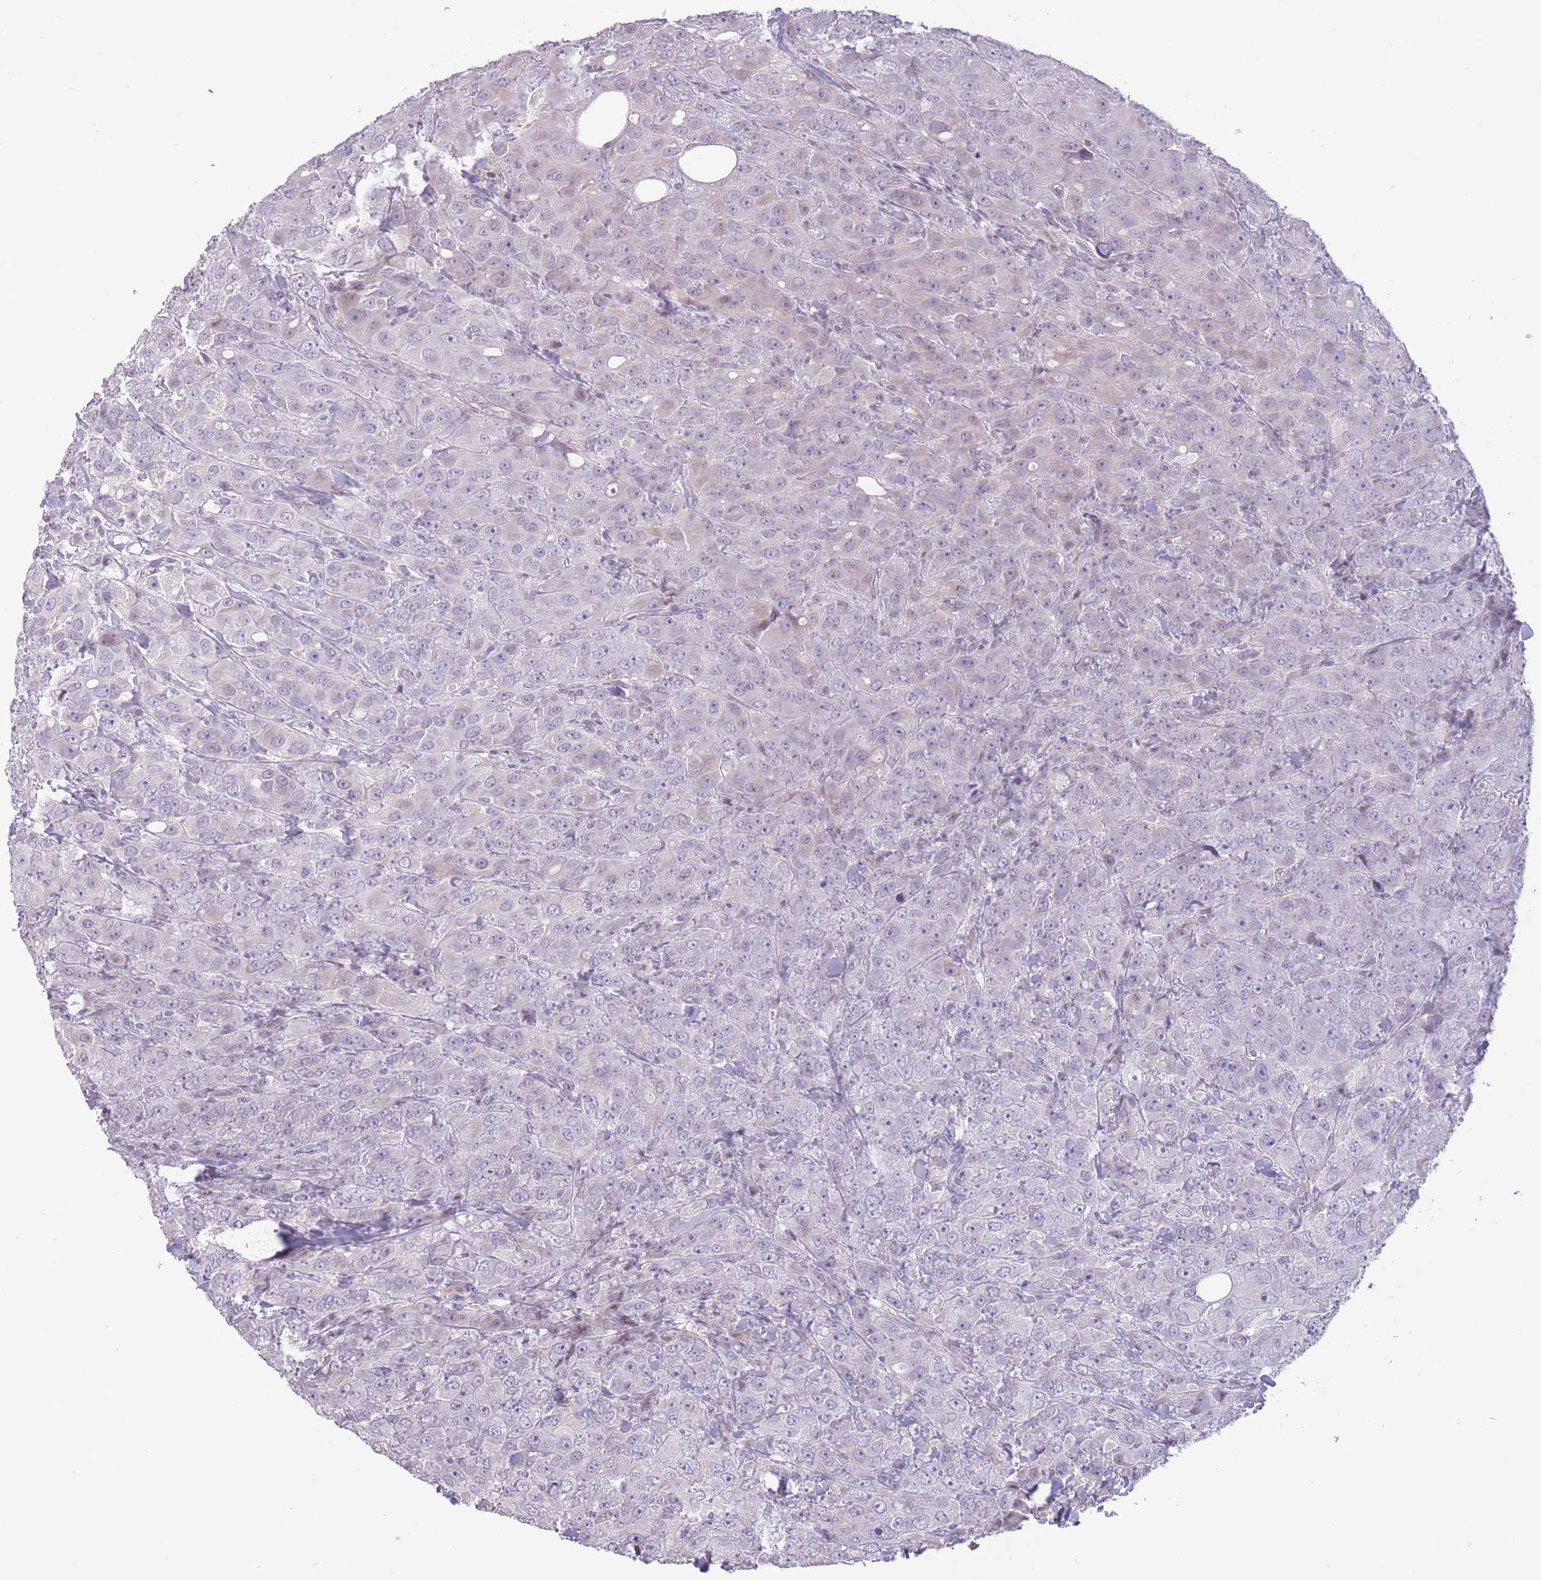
{"staining": {"intensity": "negative", "quantity": "none", "location": "none"}, "tissue": "breast cancer", "cell_type": "Tumor cells", "image_type": "cancer", "snomed": [{"axis": "morphology", "description": "Duct carcinoma"}, {"axis": "topography", "description": "Breast"}], "caption": "IHC image of neoplastic tissue: human breast invasive ductal carcinoma stained with DAB (3,3'-diaminobenzidine) exhibits no significant protein positivity in tumor cells.", "gene": "WDR70", "patient": {"sex": "female", "age": 43}}